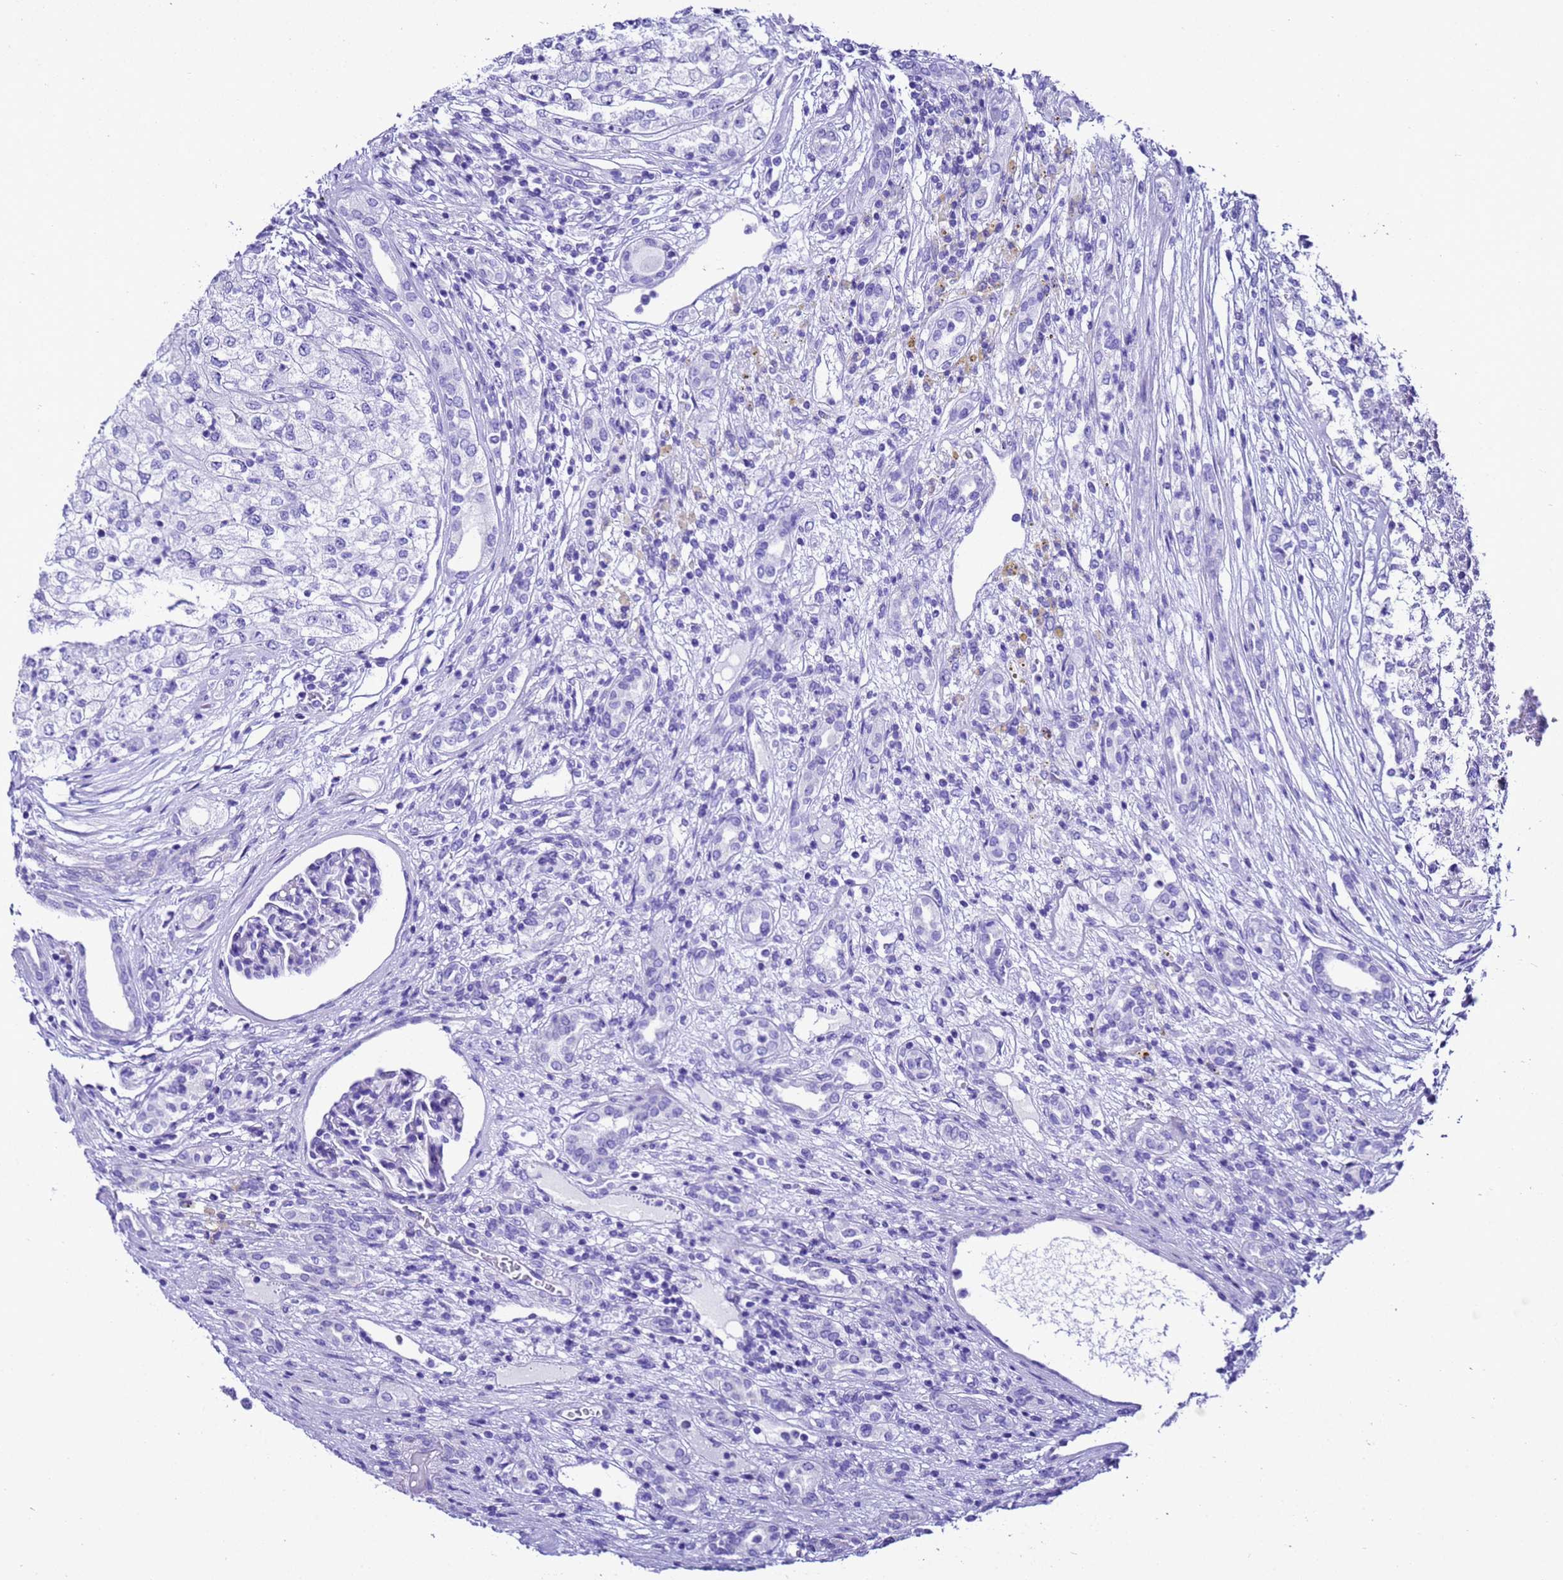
{"staining": {"intensity": "negative", "quantity": "none", "location": "none"}, "tissue": "renal cancer", "cell_type": "Tumor cells", "image_type": "cancer", "snomed": [{"axis": "morphology", "description": "Adenocarcinoma, NOS"}, {"axis": "topography", "description": "Kidney"}], "caption": "High power microscopy histopathology image of an immunohistochemistry (IHC) histopathology image of adenocarcinoma (renal), revealing no significant staining in tumor cells.", "gene": "UGT2B10", "patient": {"sex": "female", "age": 54}}